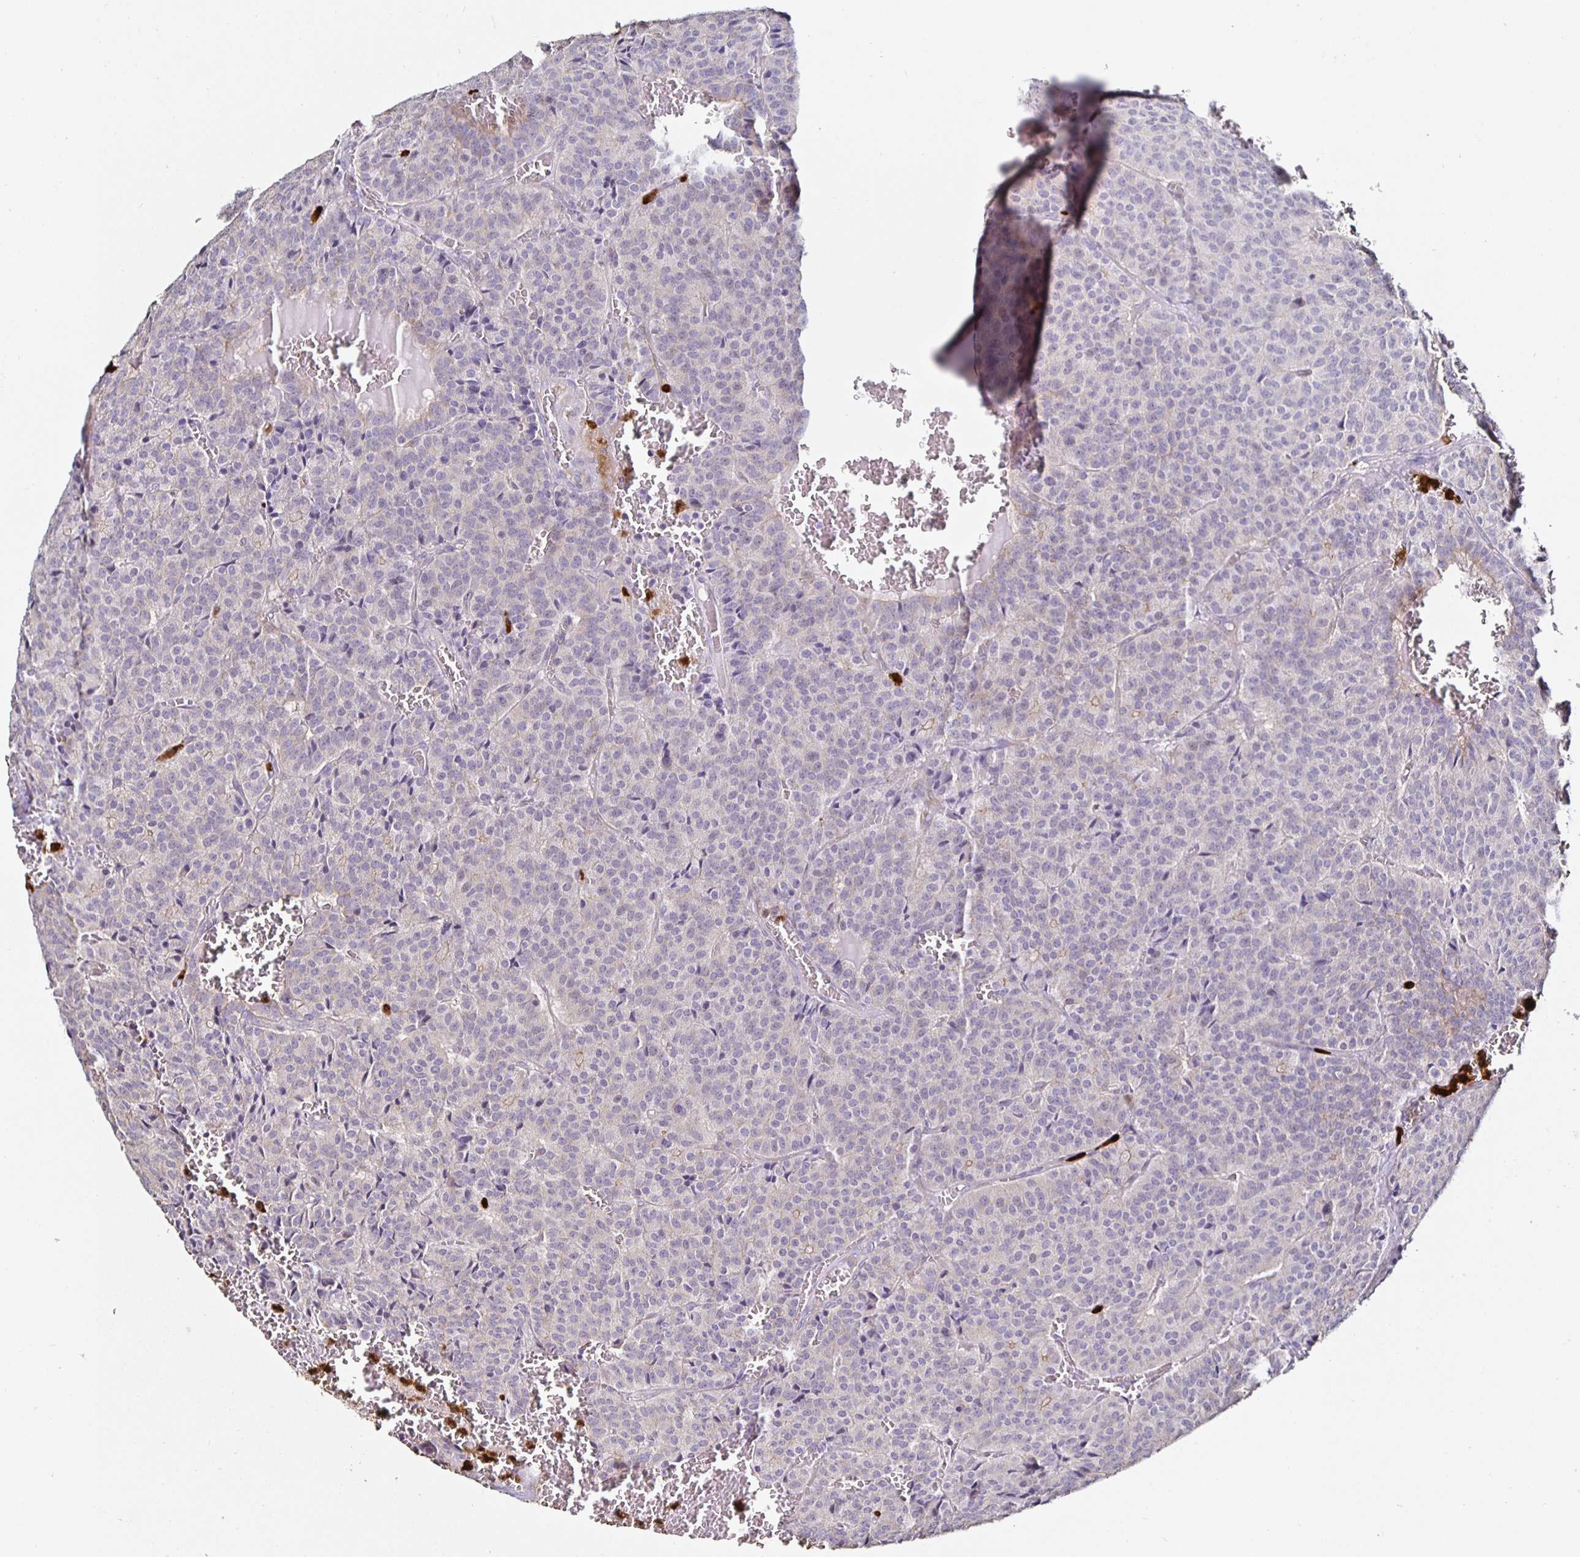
{"staining": {"intensity": "negative", "quantity": "none", "location": "none"}, "tissue": "carcinoid", "cell_type": "Tumor cells", "image_type": "cancer", "snomed": [{"axis": "morphology", "description": "Carcinoid, malignant, NOS"}, {"axis": "topography", "description": "Lung"}], "caption": "The photomicrograph shows no staining of tumor cells in carcinoid. (DAB (3,3'-diaminobenzidine) immunohistochemistry (IHC), high magnification).", "gene": "TLR4", "patient": {"sex": "male", "age": 70}}